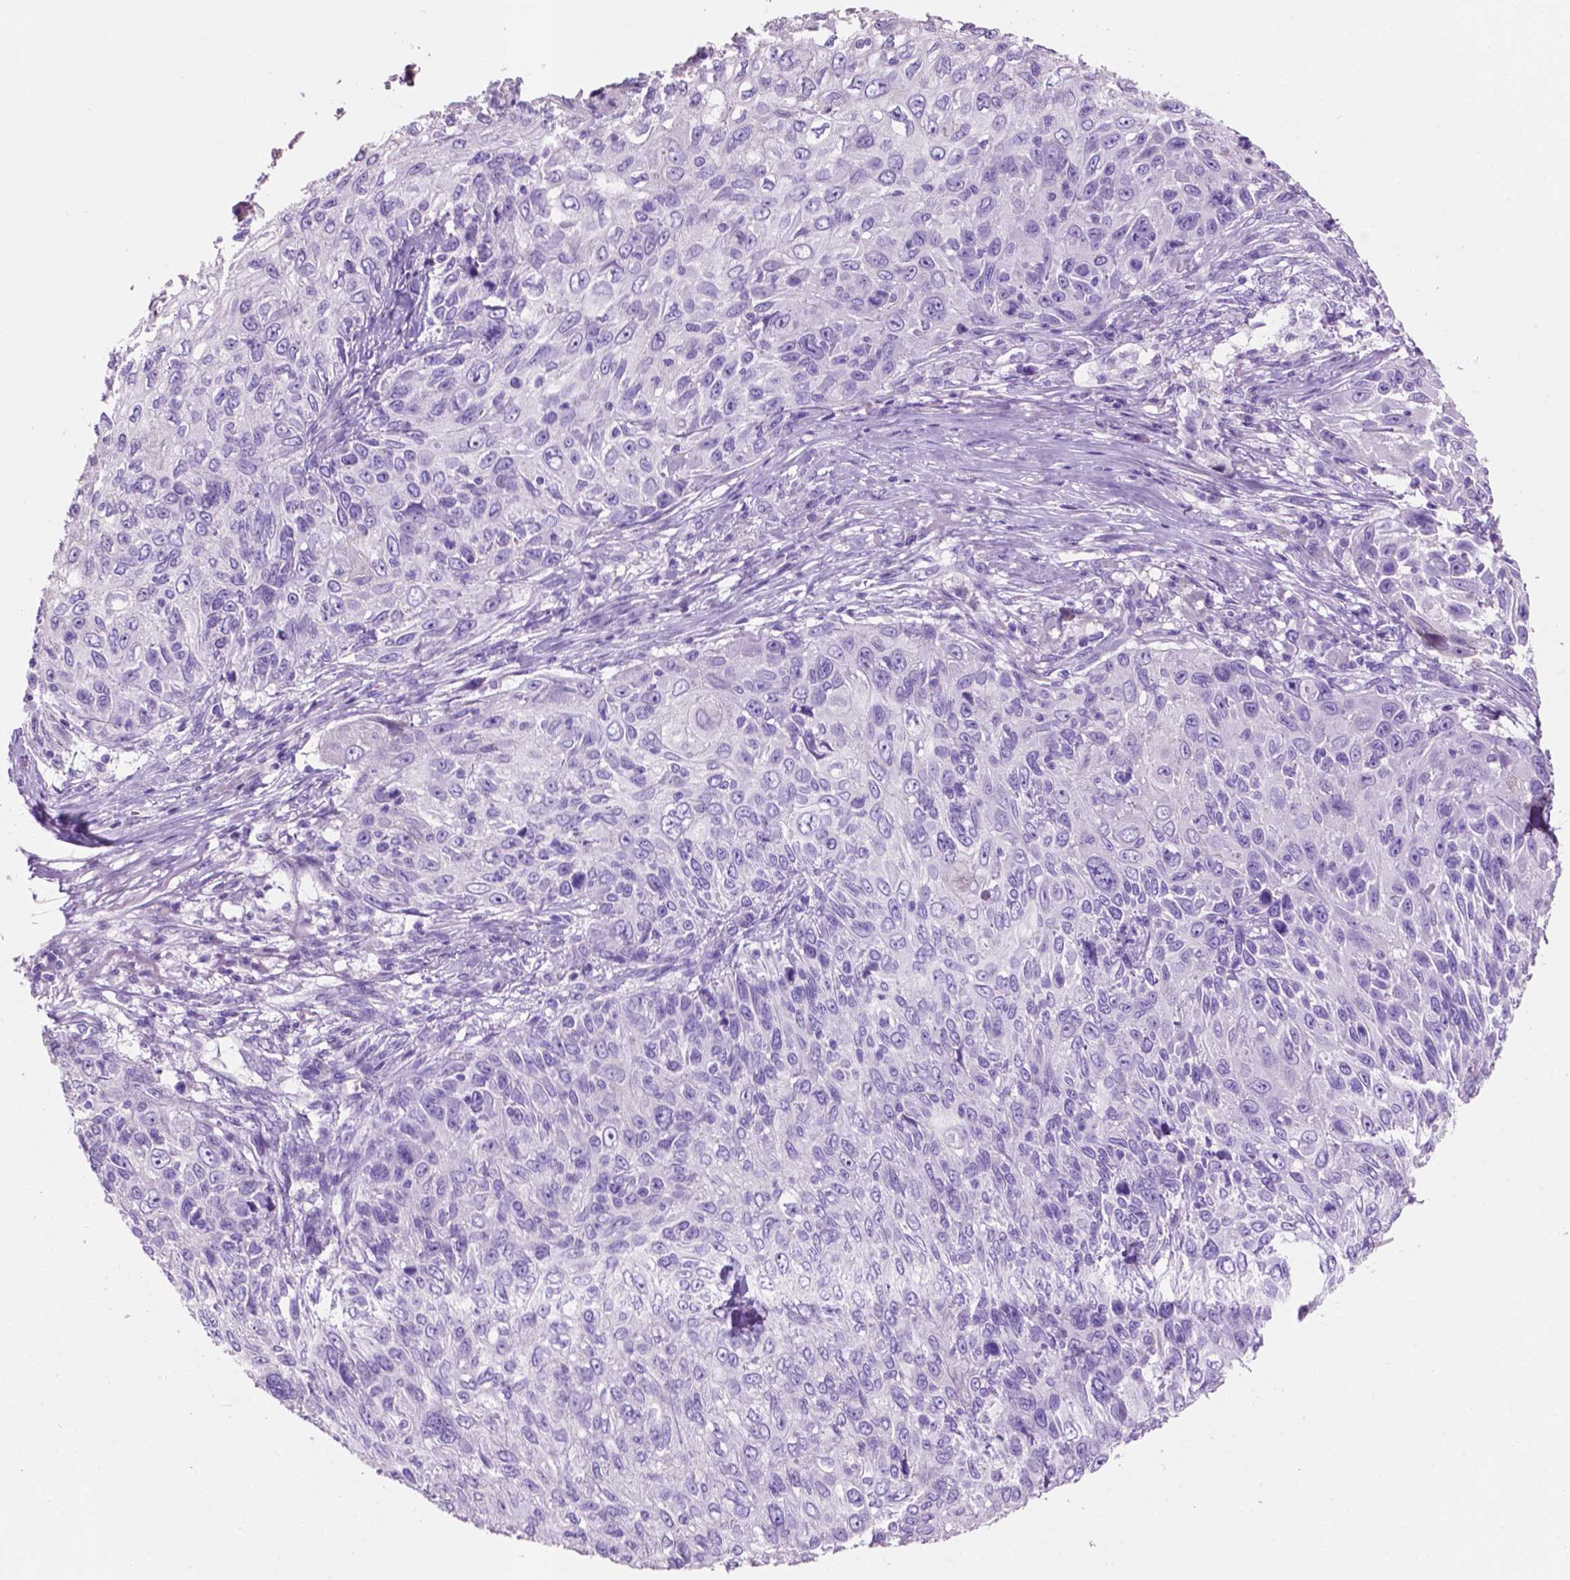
{"staining": {"intensity": "negative", "quantity": "none", "location": "none"}, "tissue": "skin cancer", "cell_type": "Tumor cells", "image_type": "cancer", "snomed": [{"axis": "morphology", "description": "Squamous cell carcinoma, NOS"}, {"axis": "topography", "description": "Skin"}], "caption": "Tumor cells show no significant expression in skin cancer (squamous cell carcinoma).", "gene": "CLDN17", "patient": {"sex": "male", "age": 92}}